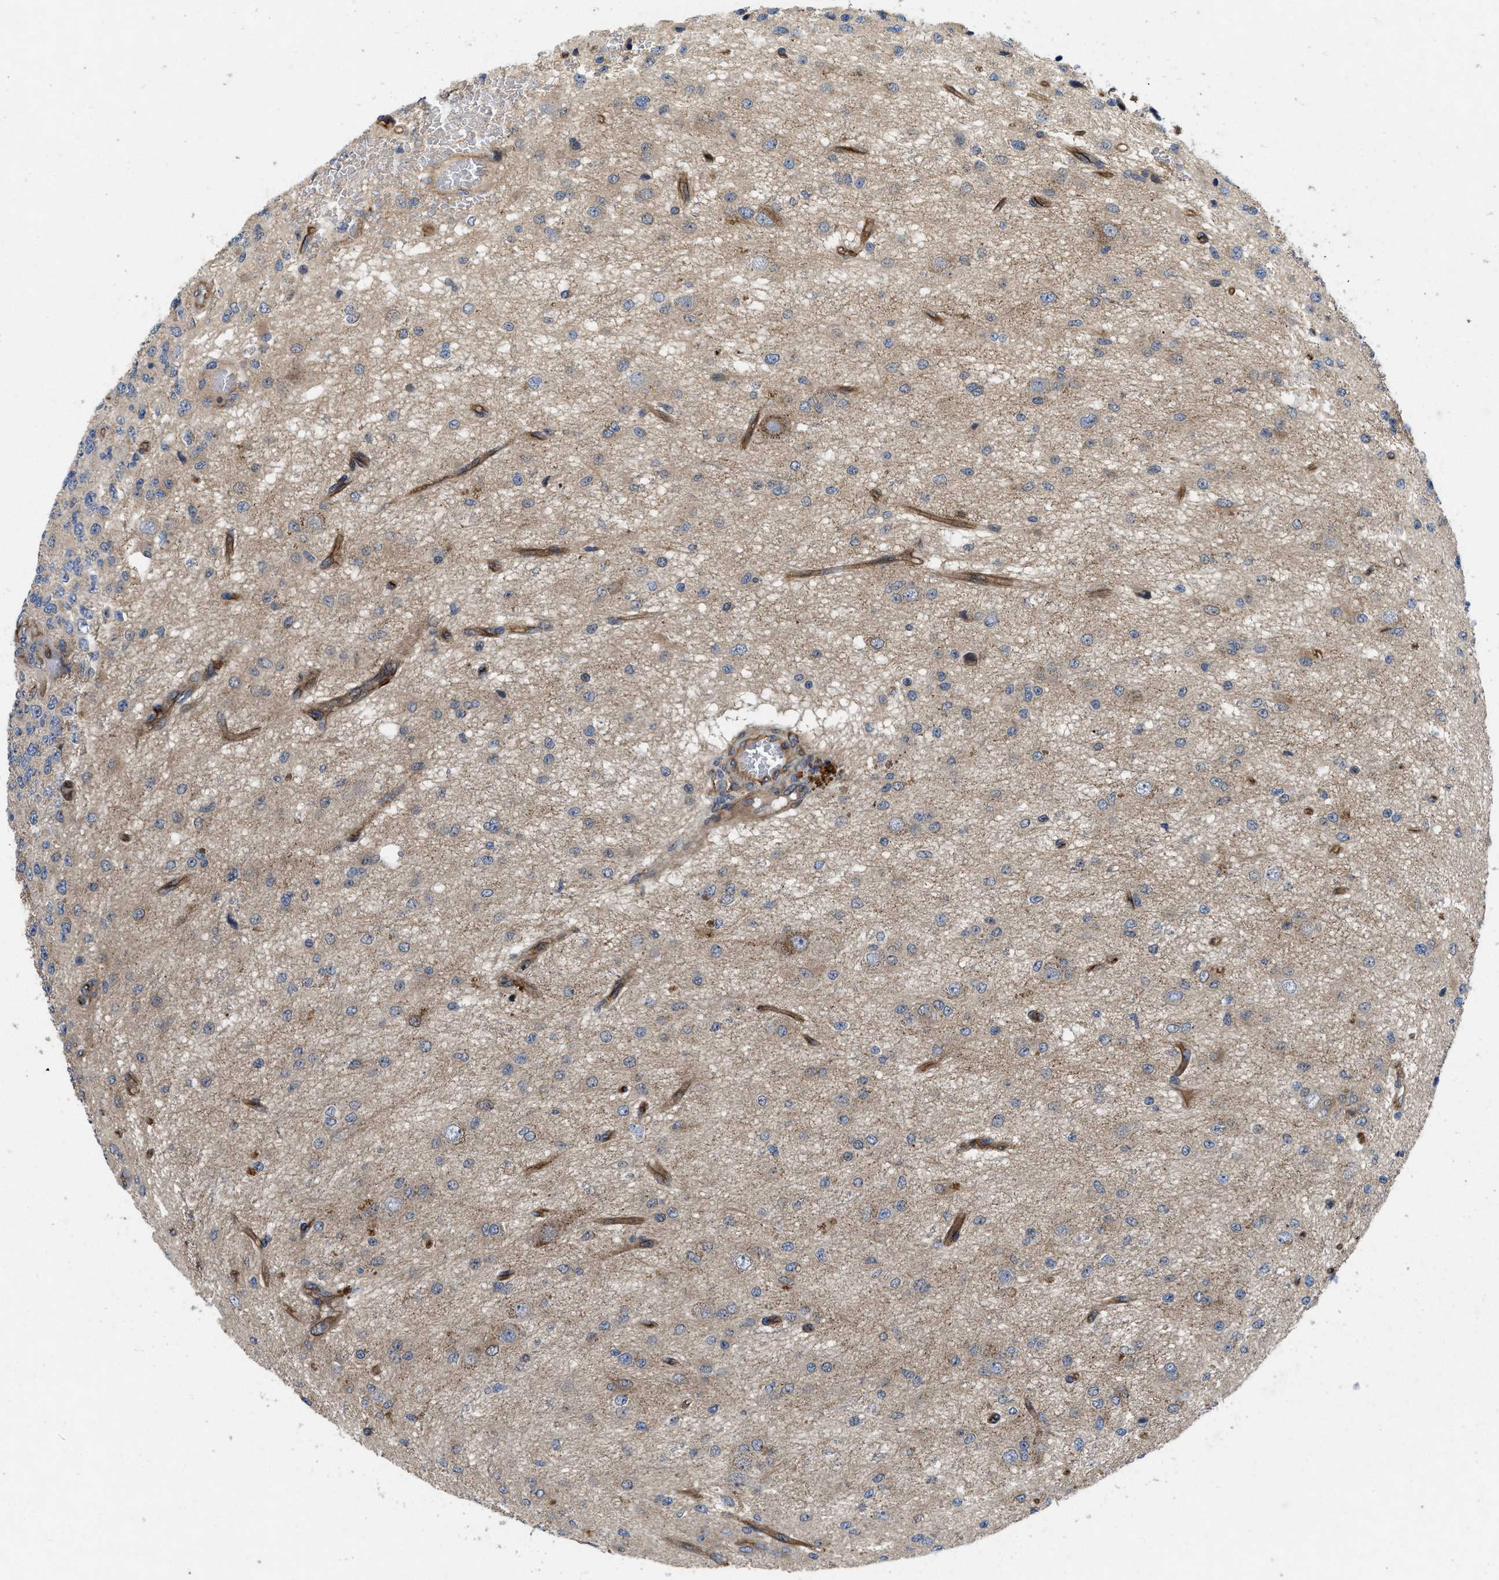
{"staining": {"intensity": "weak", "quantity": "25%-75%", "location": "cytoplasmic/membranous"}, "tissue": "glioma", "cell_type": "Tumor cells", "image_type": "cancer", "snomed": [{"axis": "morphology", "description": "Glioma, malignant, High grade"}, {"axis": "topography", "description": "pancreas cauda"}], "caption": "Weak cytoplasmic/membranous positivity for a protein is identified in about 25%-75% of tumor cells of glioma using IHC.", "gene": "HSPA12B", "patient": {"sex": "male", "age": 60}}